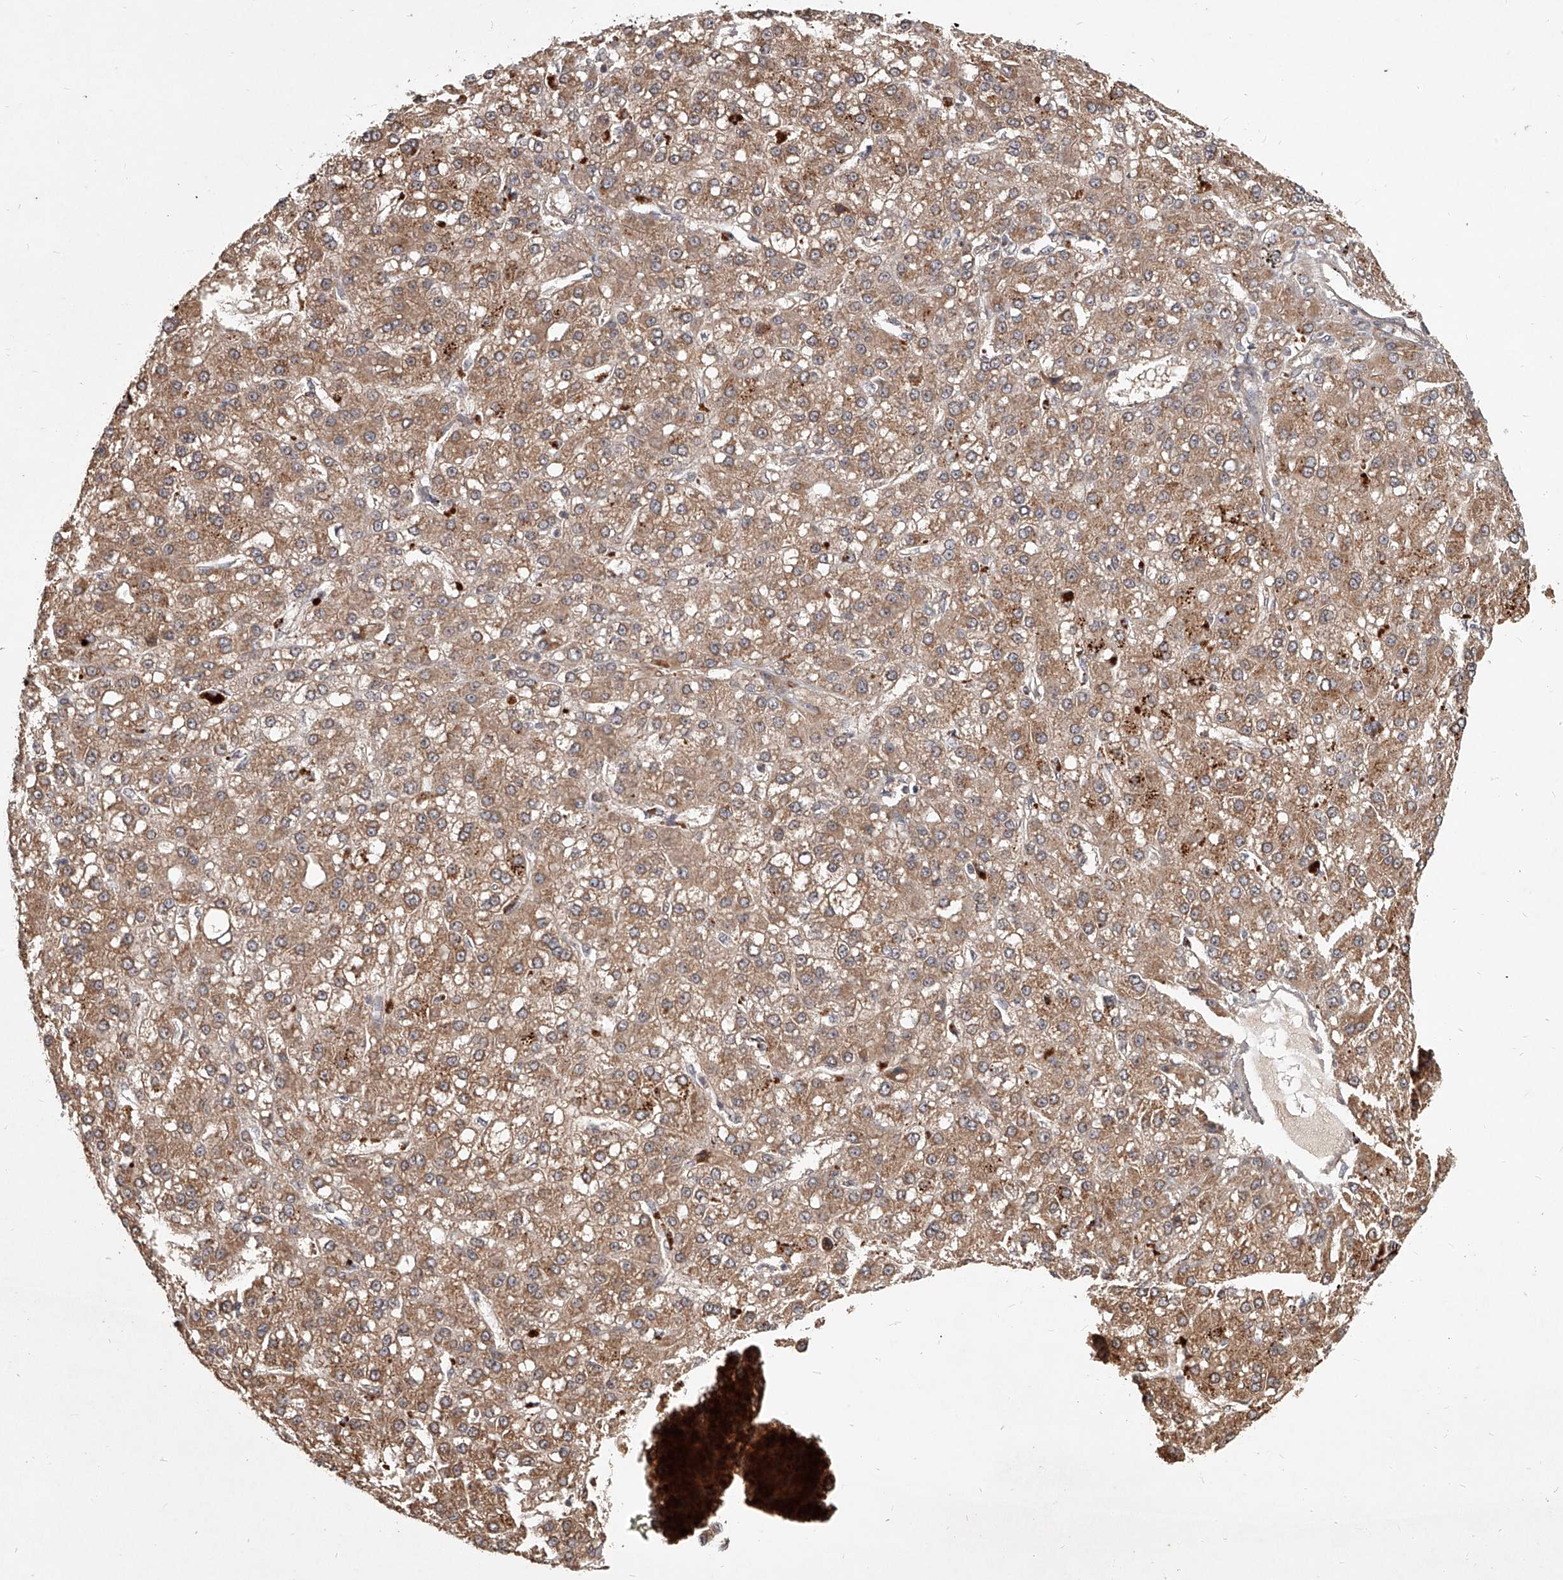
{"staining": {"intensity": "moderate", "quantity": ">75%", "location": "cytoplasmic/membranous"}, "tissue": "liver cancer", "cell_type": "Tumor cells", "image_type": "cancer", "snomed": [{"axis": "morphology", "description": "Carcinoma, Hepatocellular, NOS"}, {"axis": "topography", "description": "Liver"}], "caption": "The photomicrograph shows immunohistochemical staining of hepatocellular carcinoma (liver). There is moderate cytoplasmic/membranous expression is appreciated in about >75% of tumor cells.", "gene": "SLC37A1", "patient": {"sex": "male", "age": 67}}